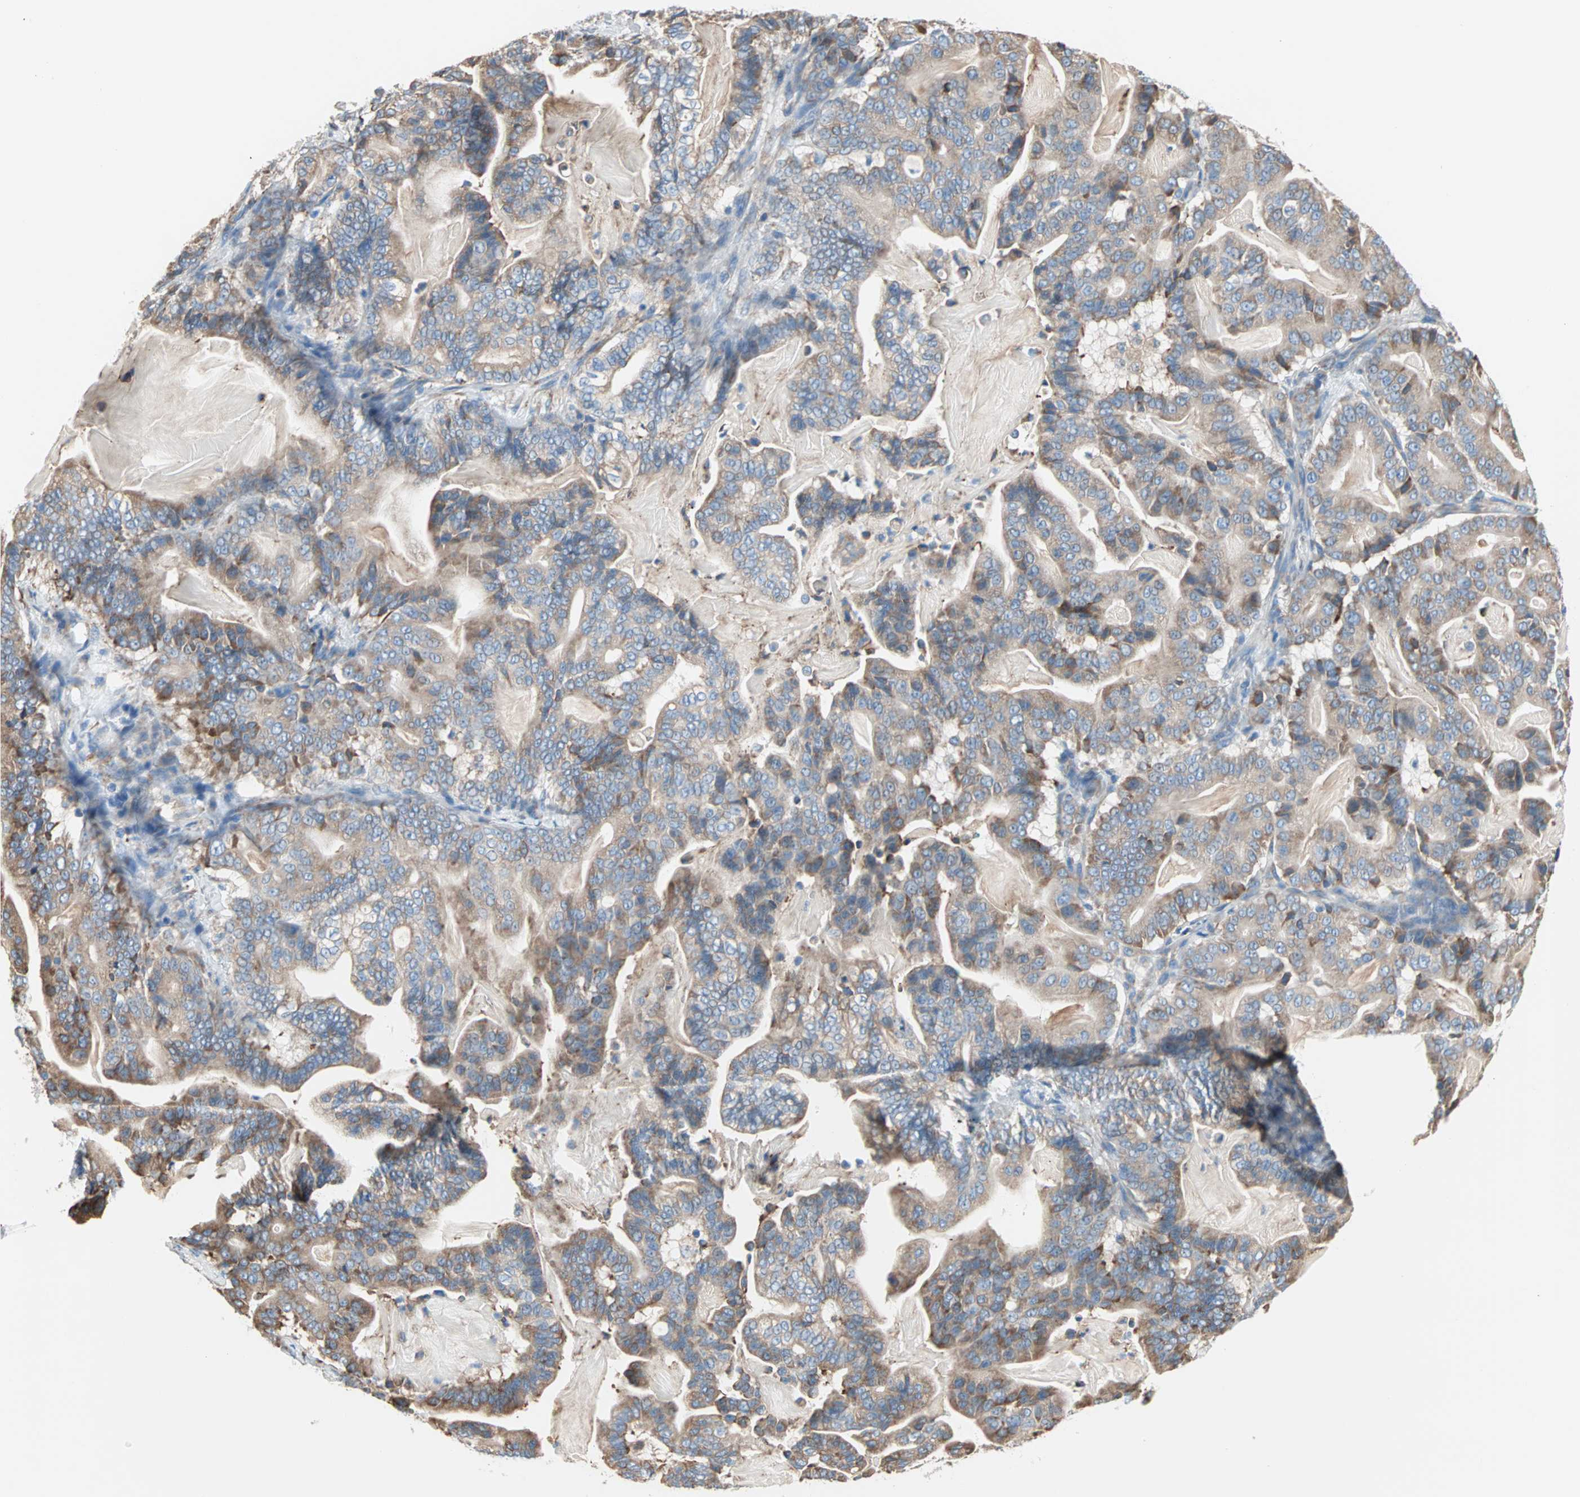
{"staining": {"intensity": "moderate", "quantity": ">75%", "location": "cytoplasmic/membranous"}, "tissue": "pancreatic cancer", "cell_type": "Tumor cells", "image_type": "cancer", "snomed": [{"axis": "morphology", "description": "Adenocarcinoma, NOS"}, {"axis": "topography", "description": "Pancreas"}], "caption": "Immunohistochemistry (IHC) staining of pancreatic adenocarcinoma, which demonstrates medium levels of moderate cytoplasmic/membranous positivity in approximately >75% of tumor cells indicating moderate cytoplasmic/membranous protein positivity. The staining was performed using DAB (3,3'-diaminobenzidine) (brown) for protein detection and nuclei were counterstained in hematoxylin (blue).", "gene": "PLCXD1", "patient": {"sex": "male", "age": 63}}